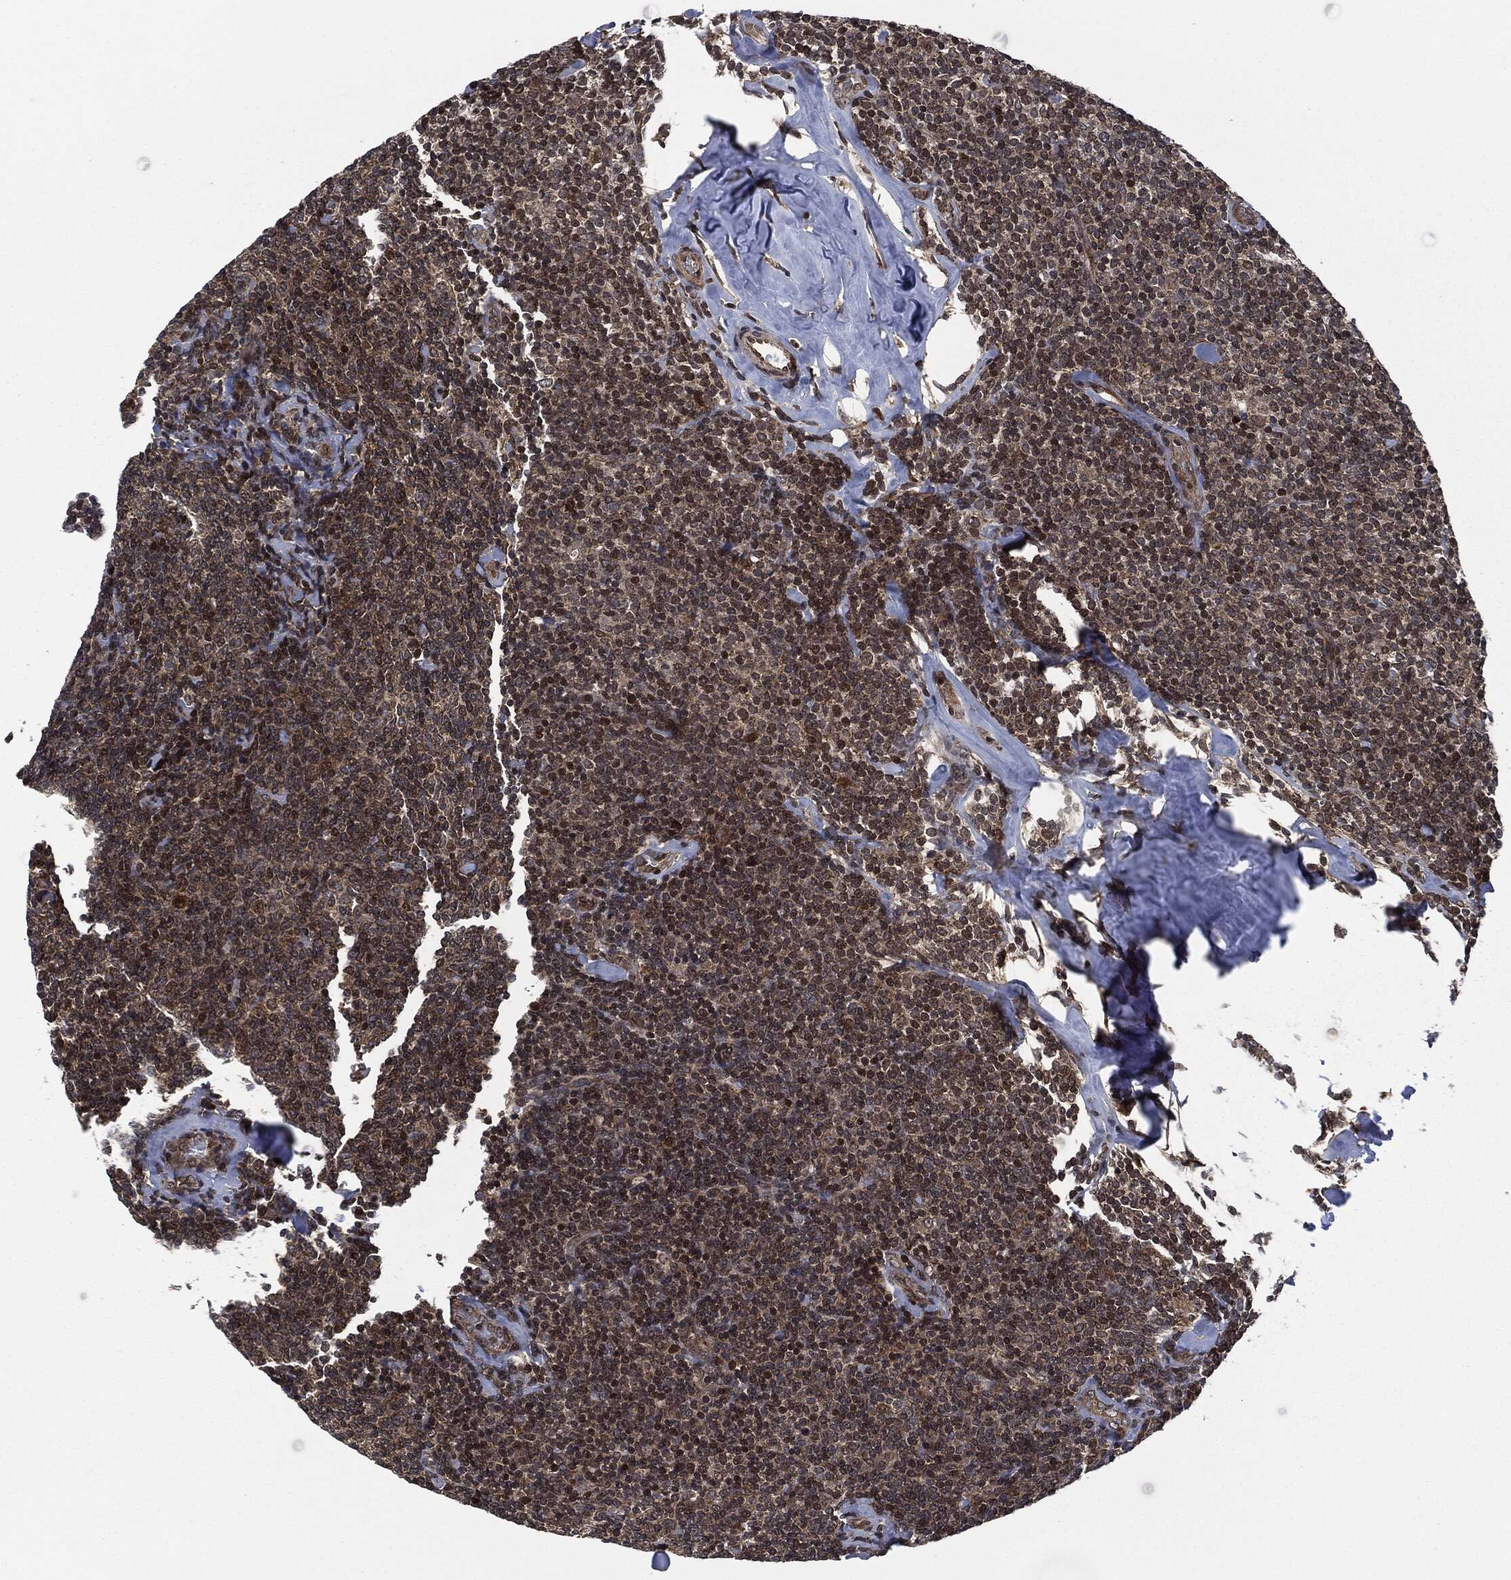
{"staining": {"intensity": "moderate", "quantity": ">75%", "location": "cytoplasmic/membranous"}, "tissue": "lymphoma", "cell_type": "Tumor cells", "image_type": "cancer", "snomed": [{"axis": "morphology", "description": "Malignant lymphoma, non-Hodgkin's type, Low grade"}, {"axis": "topography", "description": "Lymph node"}], "caption": "Immunohistochemical staining of human lymphoma demonstrates medium levels of moderate cytoplasmic/membranous staining in approximately >75% of tumor cells.", "gene": "HRAS", "patient": {"sex": "female", "age": 56}}